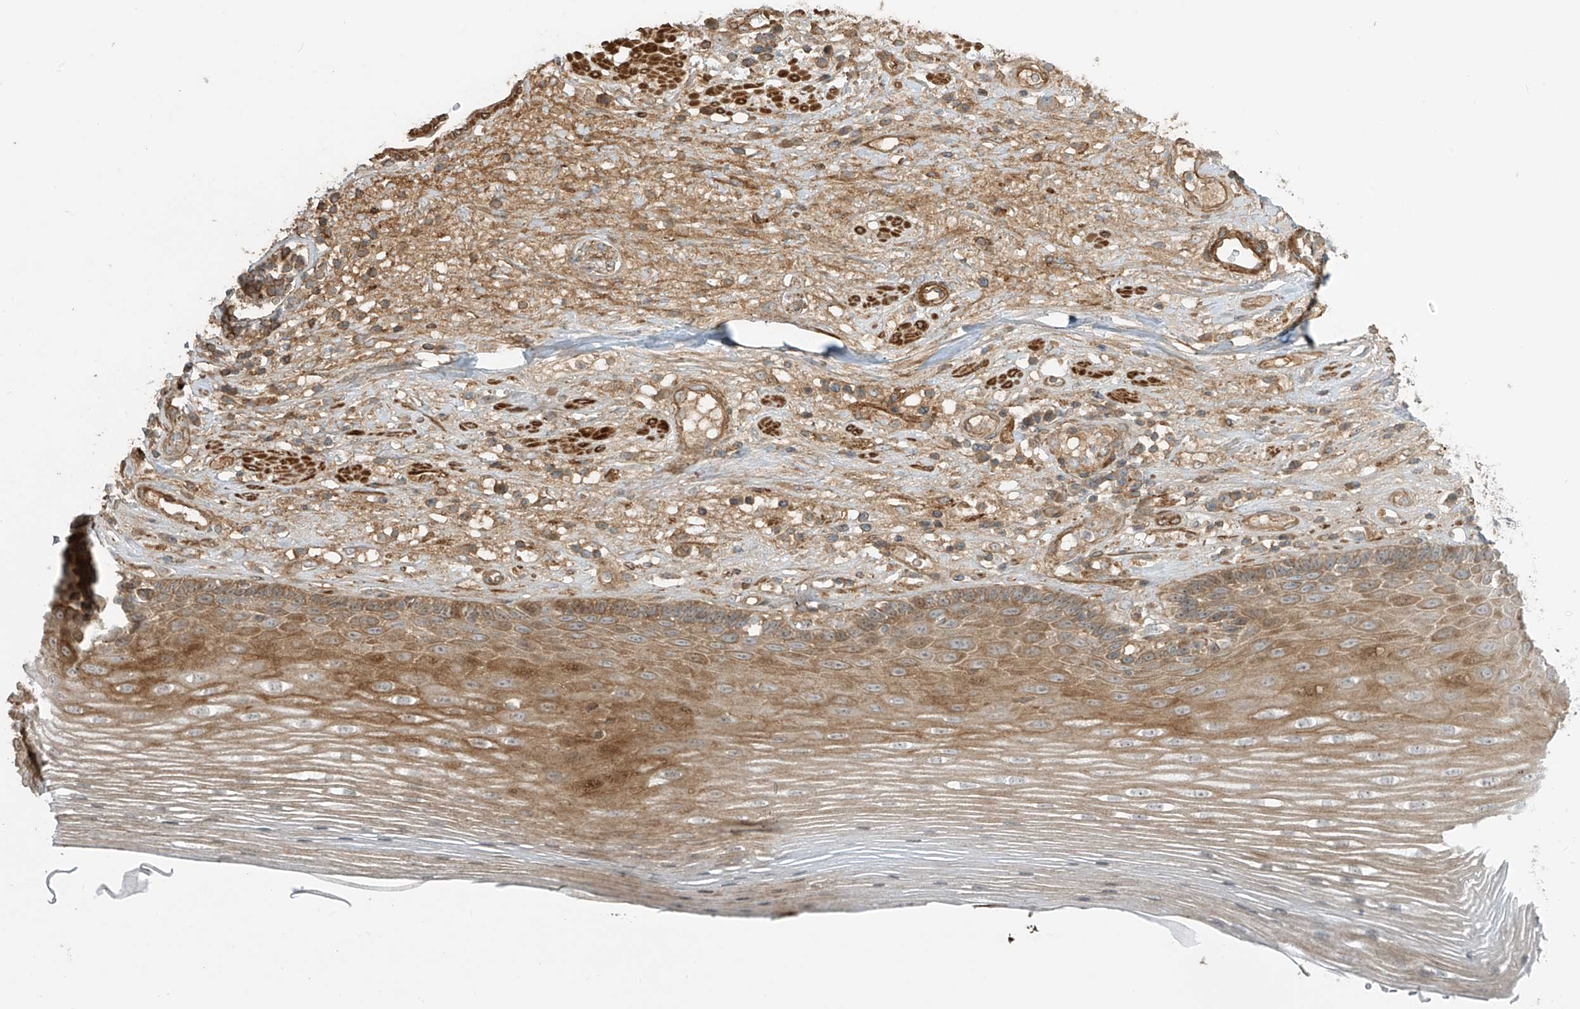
{"staining": {"intensity": "moderate", "quantity": ">75%", "location": "cytoplasmic/membranous"}, "tissue": "esophagus", "cell_type": "Squamous epithelial cells", "image_type": "normal", "snomed": [{"axis": "morphology", "description": "Normal tissue, NOS"}, {"axis": "topography", "description": "Esophagus"}], "caption": "This image reveals IHC staining of benign human esophagus, with medium moderate cytoplasmic/membranous expression in approximately >75% of squamous epithelial cells.", "gene": "ENTR1", "patient": {"sex": "male", "age": 62}}